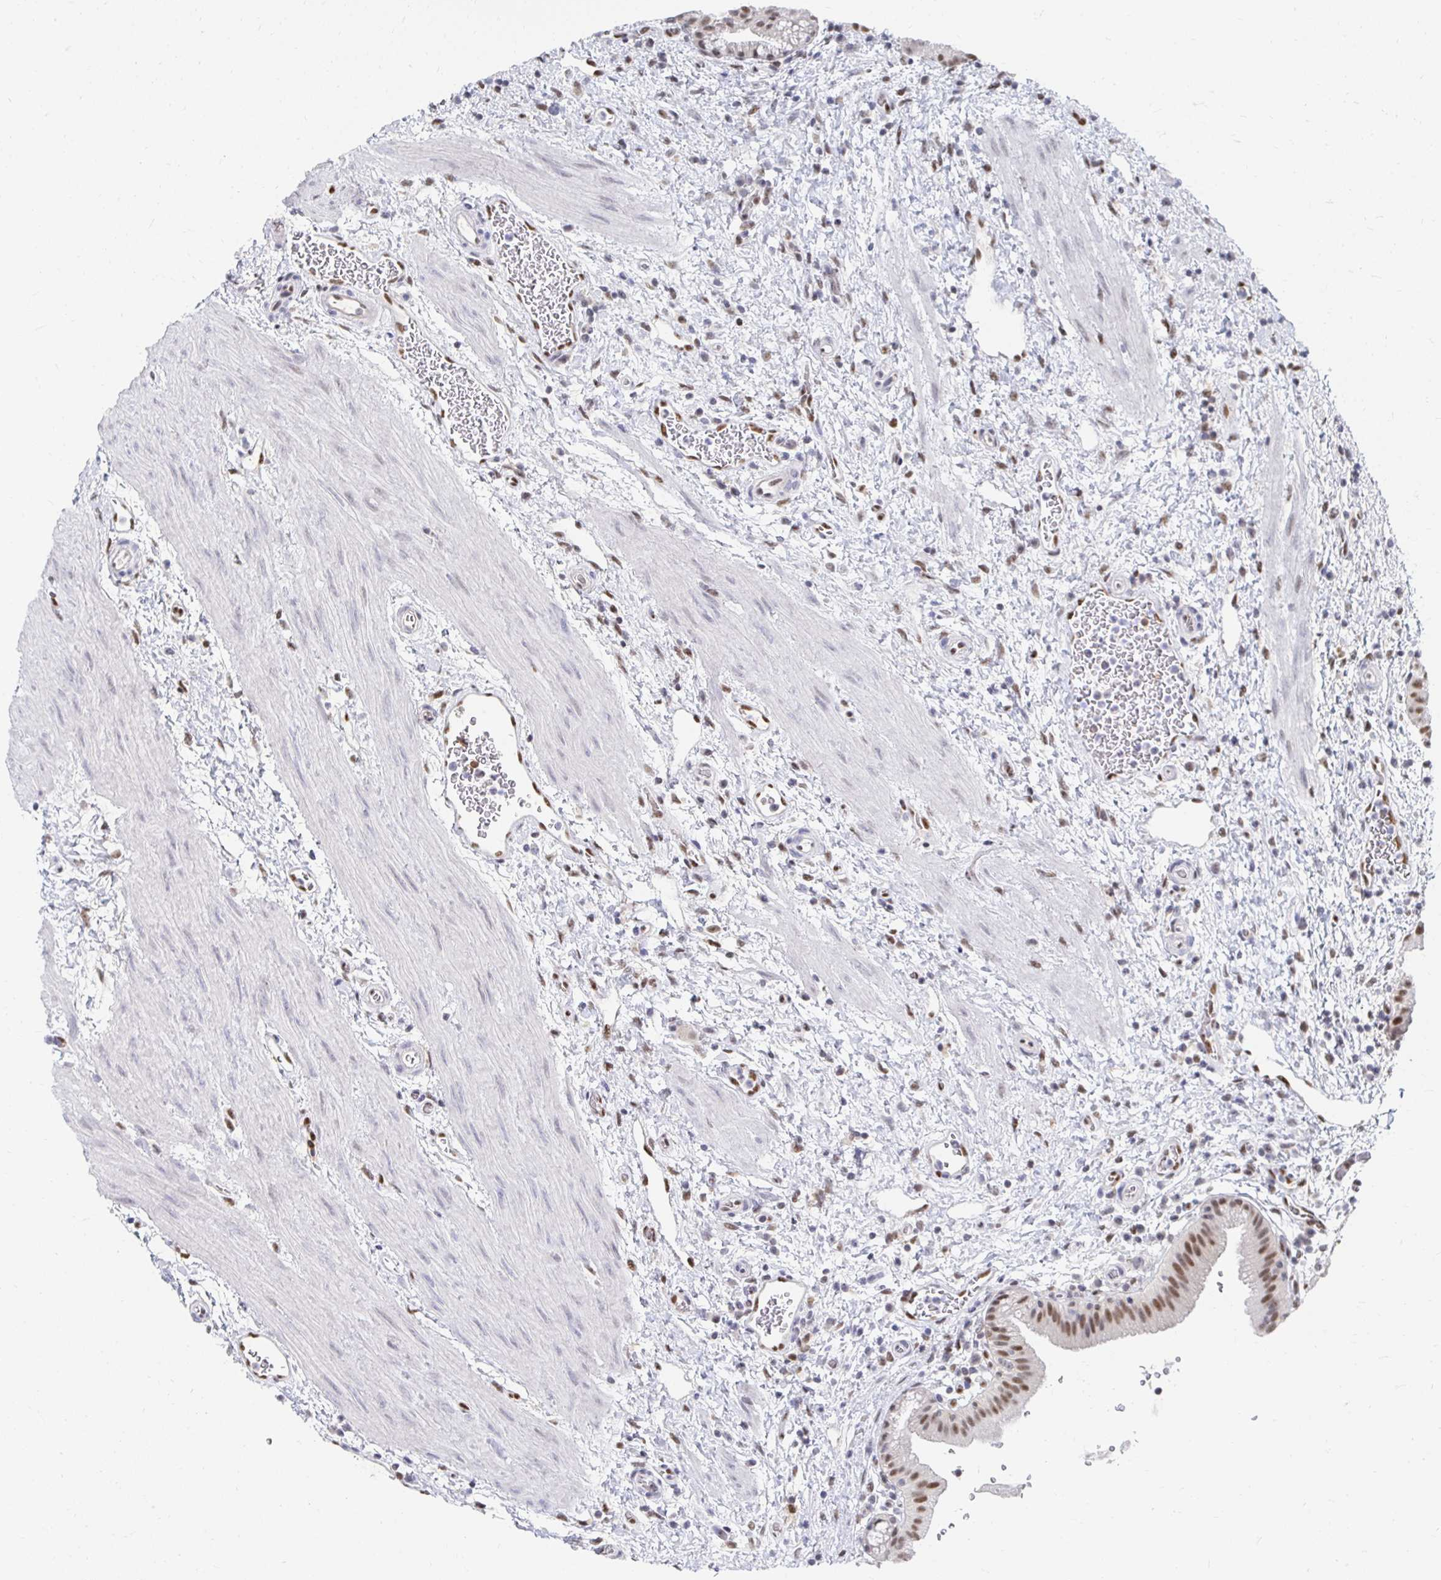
{"staining": {"intensity": "moderate", "quantity": "<25%", "location": "nuclear"}, "tissue": "gallbladder", "cell_type": "Glandular cells", "image_type": "normal", "snomed": [{"axis": "morphology", "description": "Normal tissue, NOS"}, {"axis": "topography", "description": "Gallbladder"}], "caption": "Immunohistochemistry image of normal gallbladder stained for a protein (brown), which reveals low levels of moderate nuclear staining in about <25% of glandular cells.", "gene": "CLIC3", "patient": {"sex": "male", "age": 26}}